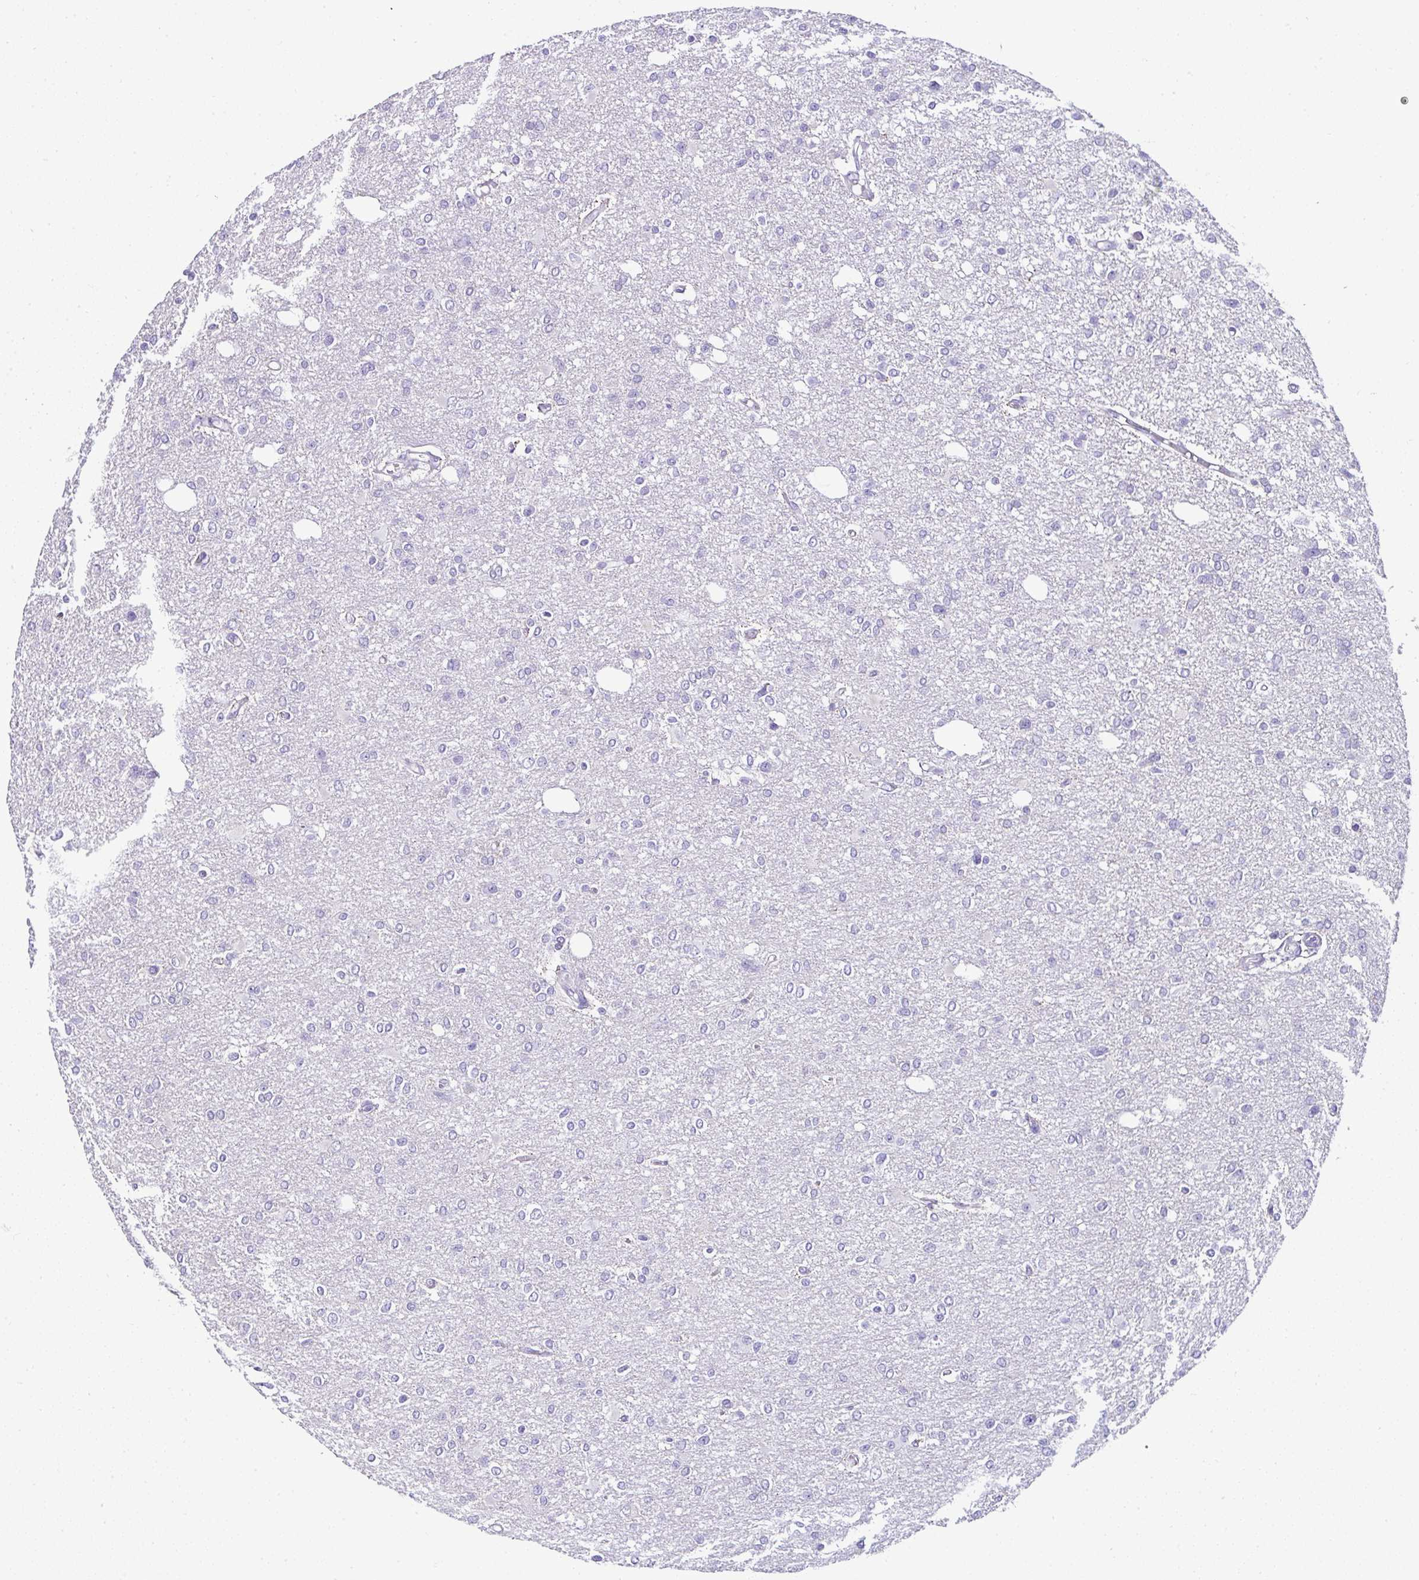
{"staining": {"intensity": "negative", "quantity": "none", "location": "none"}, "tissue": "glioma", "cell_type": "Tumor cells", "image_type": "cancer", "snomed": [{"axis": "morphology", "description": "Glioma, malignant, Low grade"}, {"axis": "topography", "description": "Brain"}], "caption": "The IHC image has no significant positivity in tumor cells of glioma tissue.", "gene": "RNF183", "patient": {"sex": "male", "age": 26}}